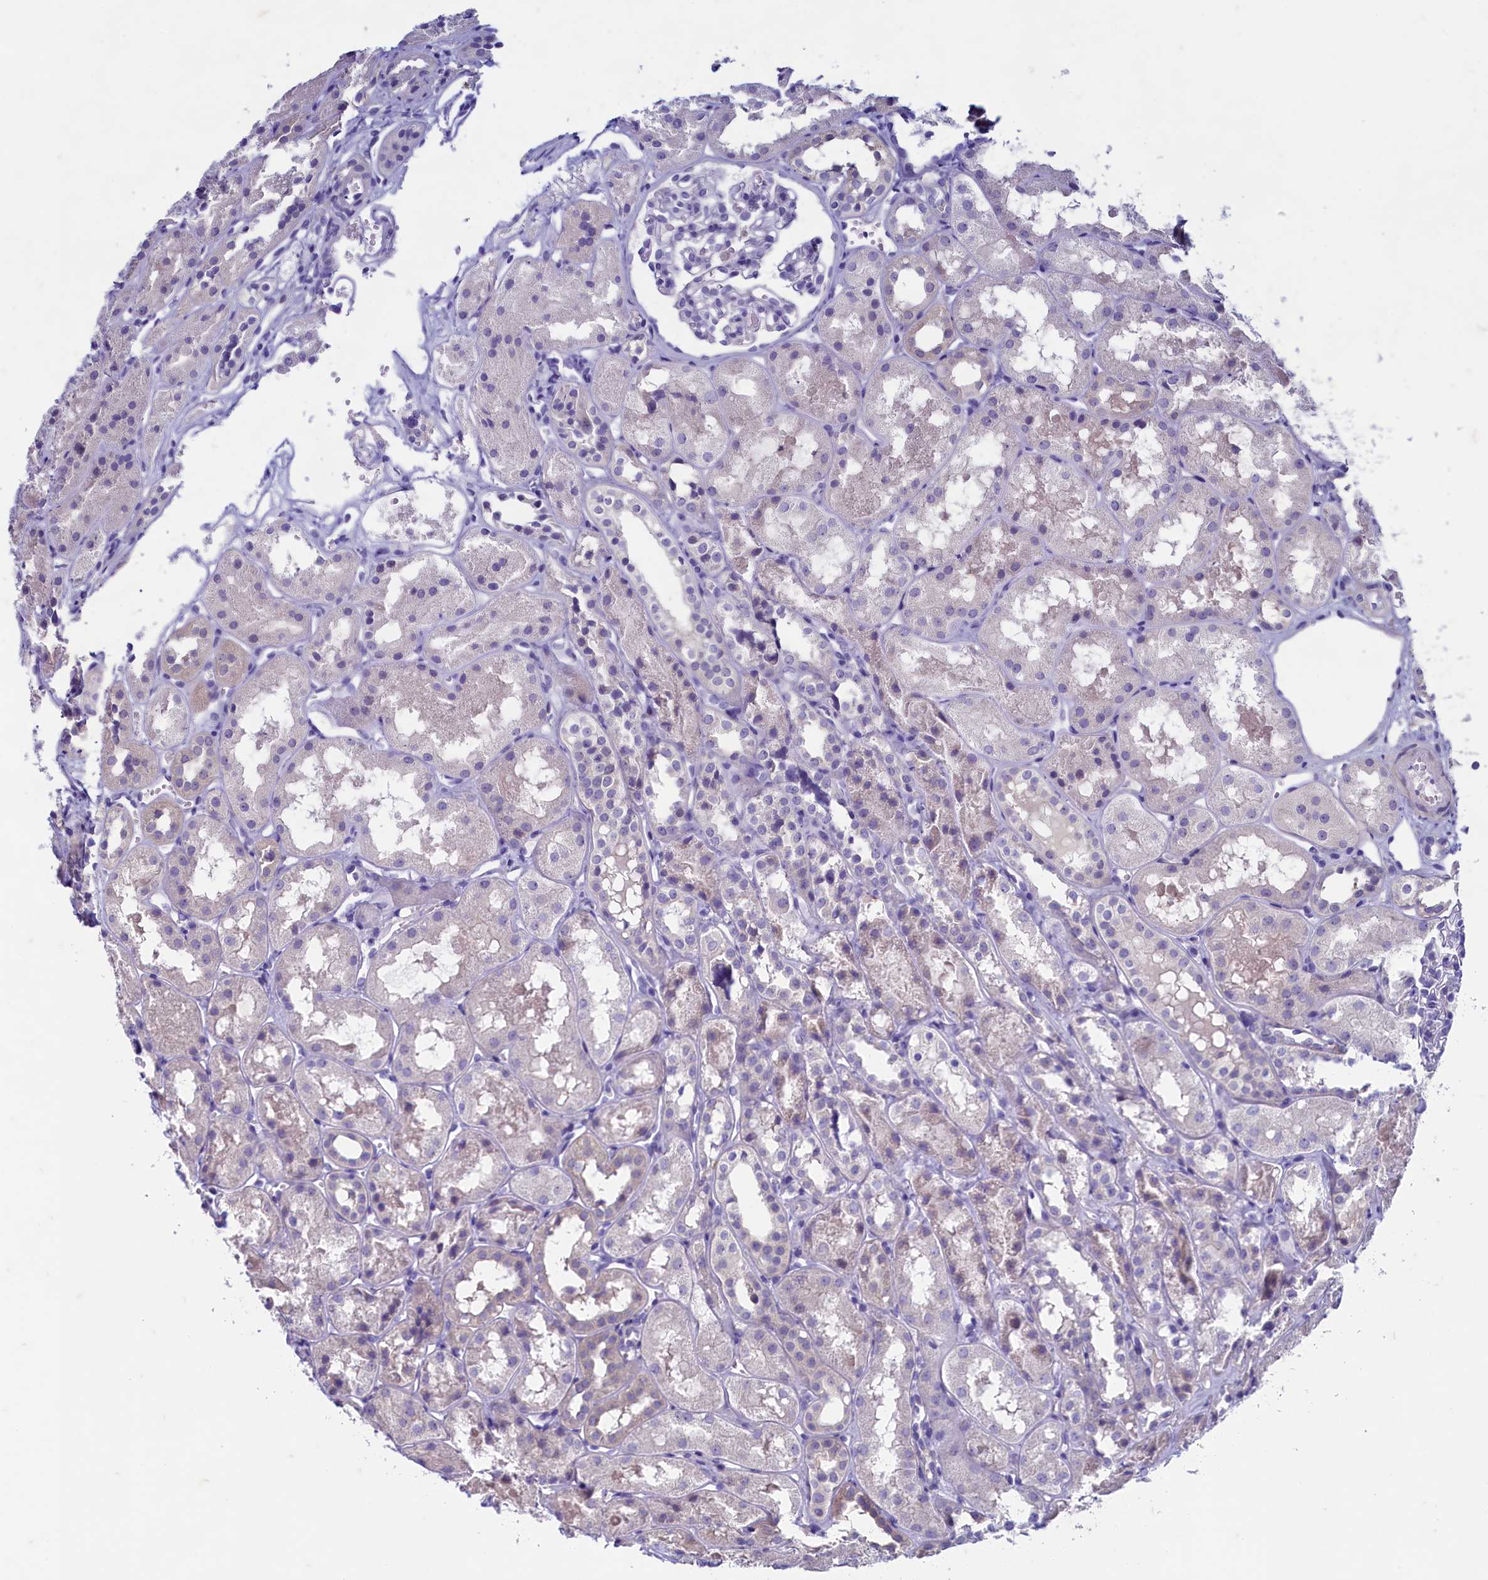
{"staining": {"intensity": "negative", "quantity": "none", "location": "none"}, "tissue": "kidney", "cell_type": "Cells in glomeruli", "image_type": "normal", "snomed": [{"axis": "morphology", "description": "Normal tissue, NOS"}, {"axis": "topography", "description": "Kidney"}], "caption": "An immunohistochemistry (IHC) photomicrograph of unremarkable kidney is shown. There is no staining in cells in glomeruli of kidney.", "gene": "MAP1LC3A", "patient": {"sex": "male", "age": 16}}